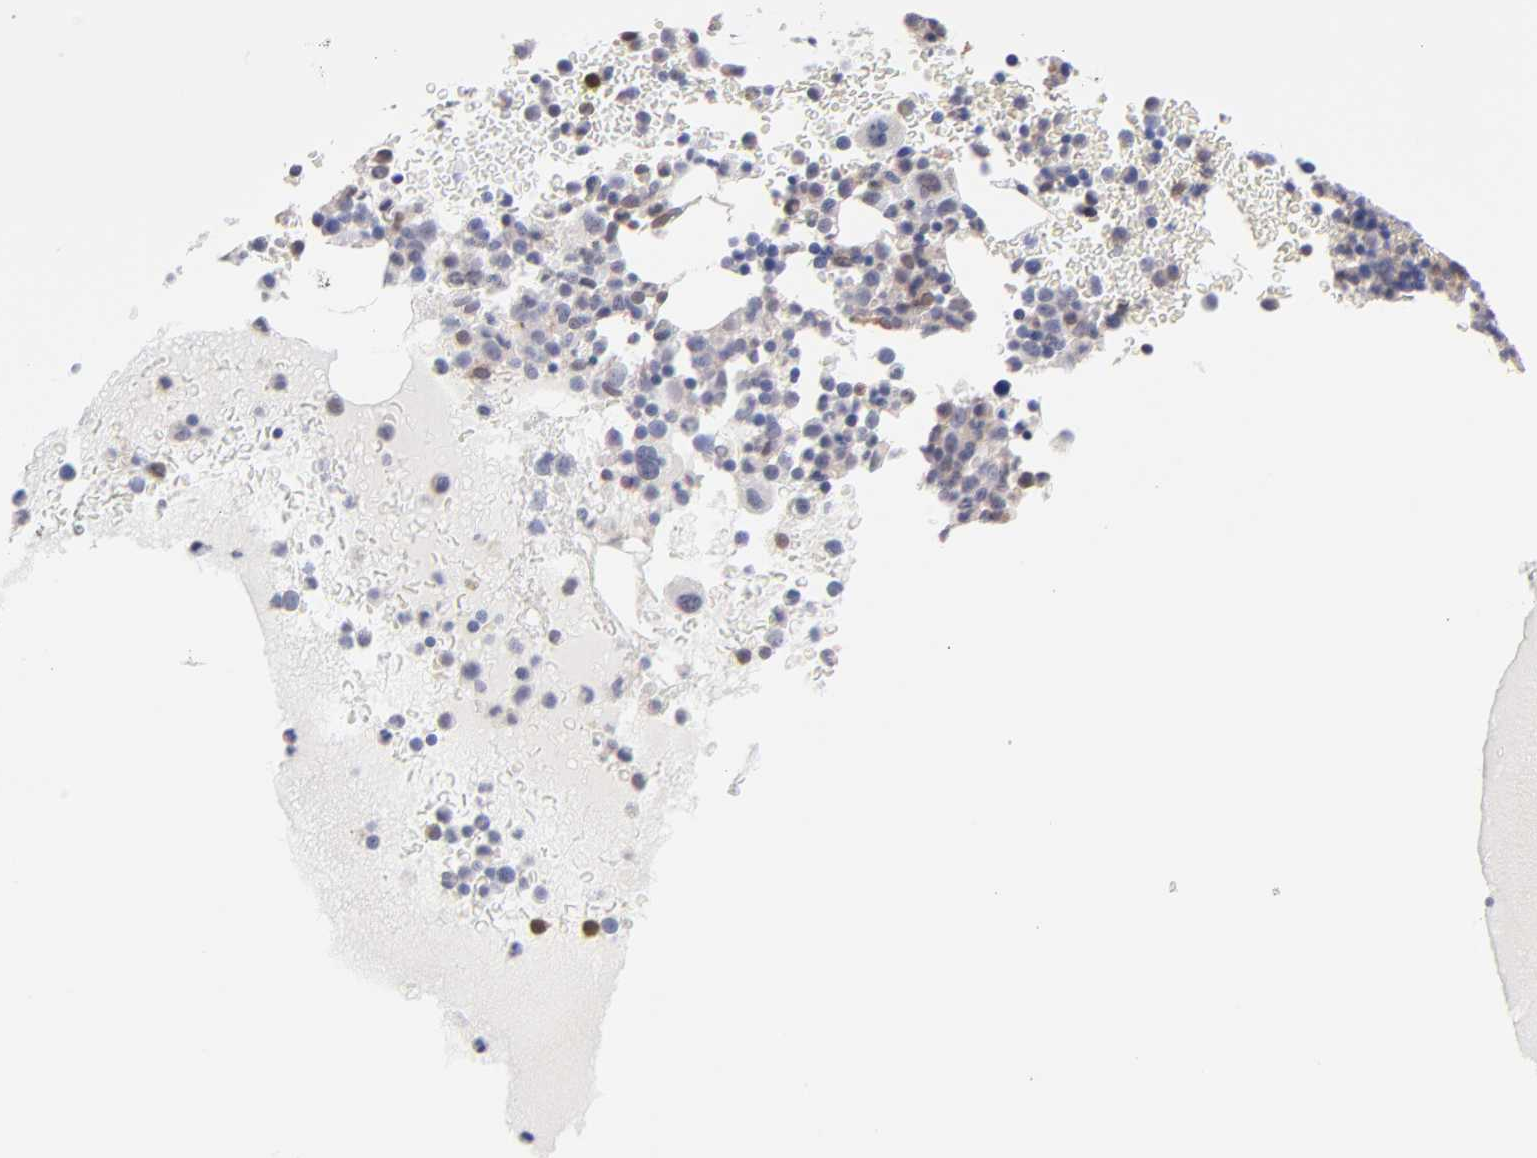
{"staining": {"intensity": "weak", "quantity": "<25%", "location": "nuclear"}, "tissue": "bone marrow", "cell_type": "Hematopoietic cells", "image_type": "normal", "snomed": [{"axis": "morphology", "description": "Normal tissue, NOS"}, {"axis": "topography", "description": "Bone marrow"}], "caption": "The image demonstrates no staining of hematopoietic cells in unremarkable bone marrow. Brightfield microscopy of immunohistochemistry stained with DAB (3,3'-diaminobenzidine) (brown) and hematoxylin (blue), captured at high magnification.", "gene": "OAS1", "patient": {"sex": "male", "age": 68}}